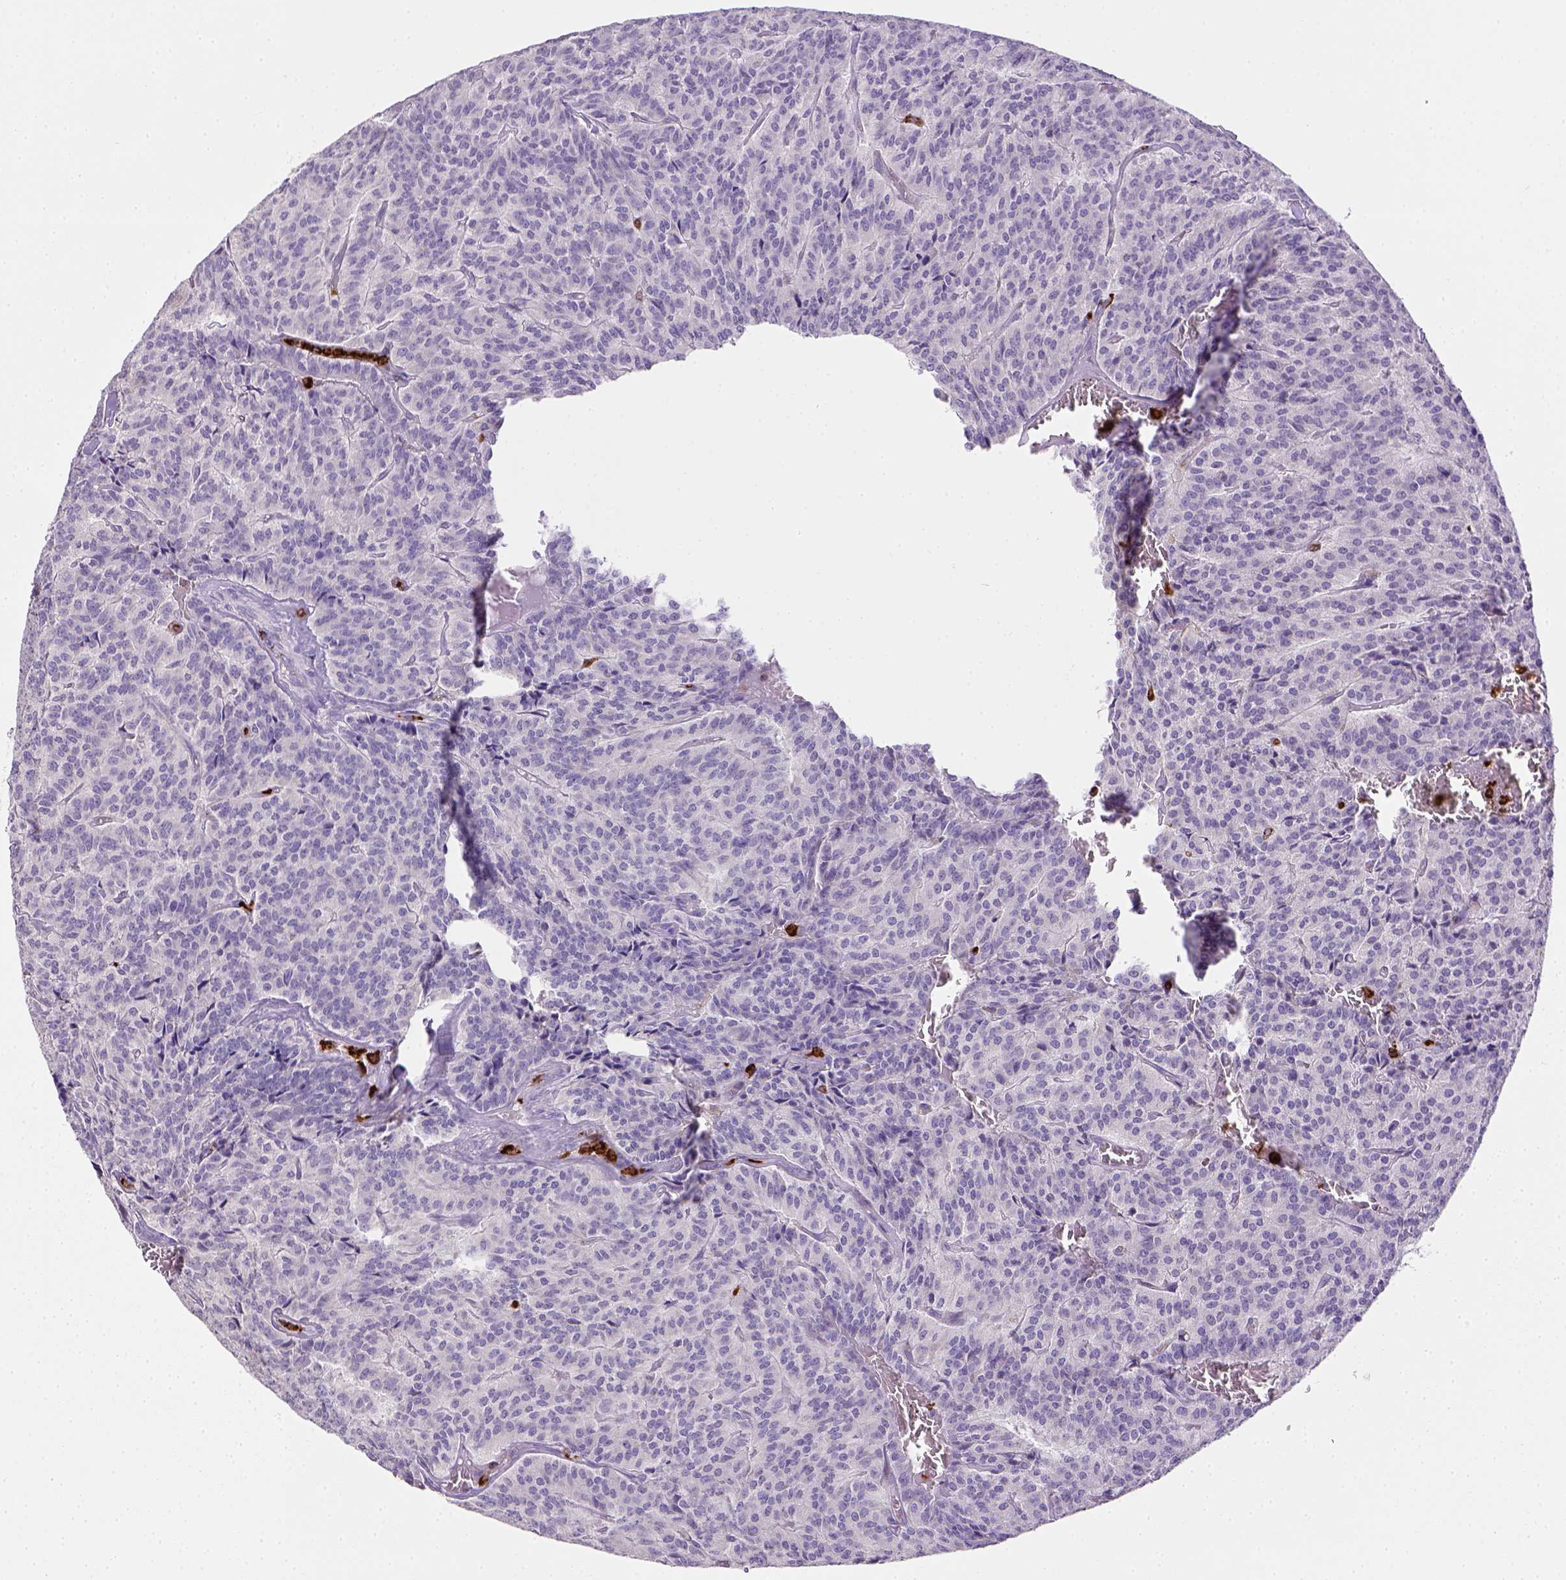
{"staining": {"intensity": "negative", "quantity": "none", "location": "none"}, "tissue": "carcinoid", "cell_type": "Tumor cells", "image_type": "cancer", "snomed": [{"axis": "morphology", "description": "Carcinoid, malignant, NOS"}, {"axis": "topography", "description": "Lung"}], "caption": "Tumor cells show no significant positivity in carcinoid.", "gene": "ITGAM", "patient": {"sex": "male", "age": 70}}